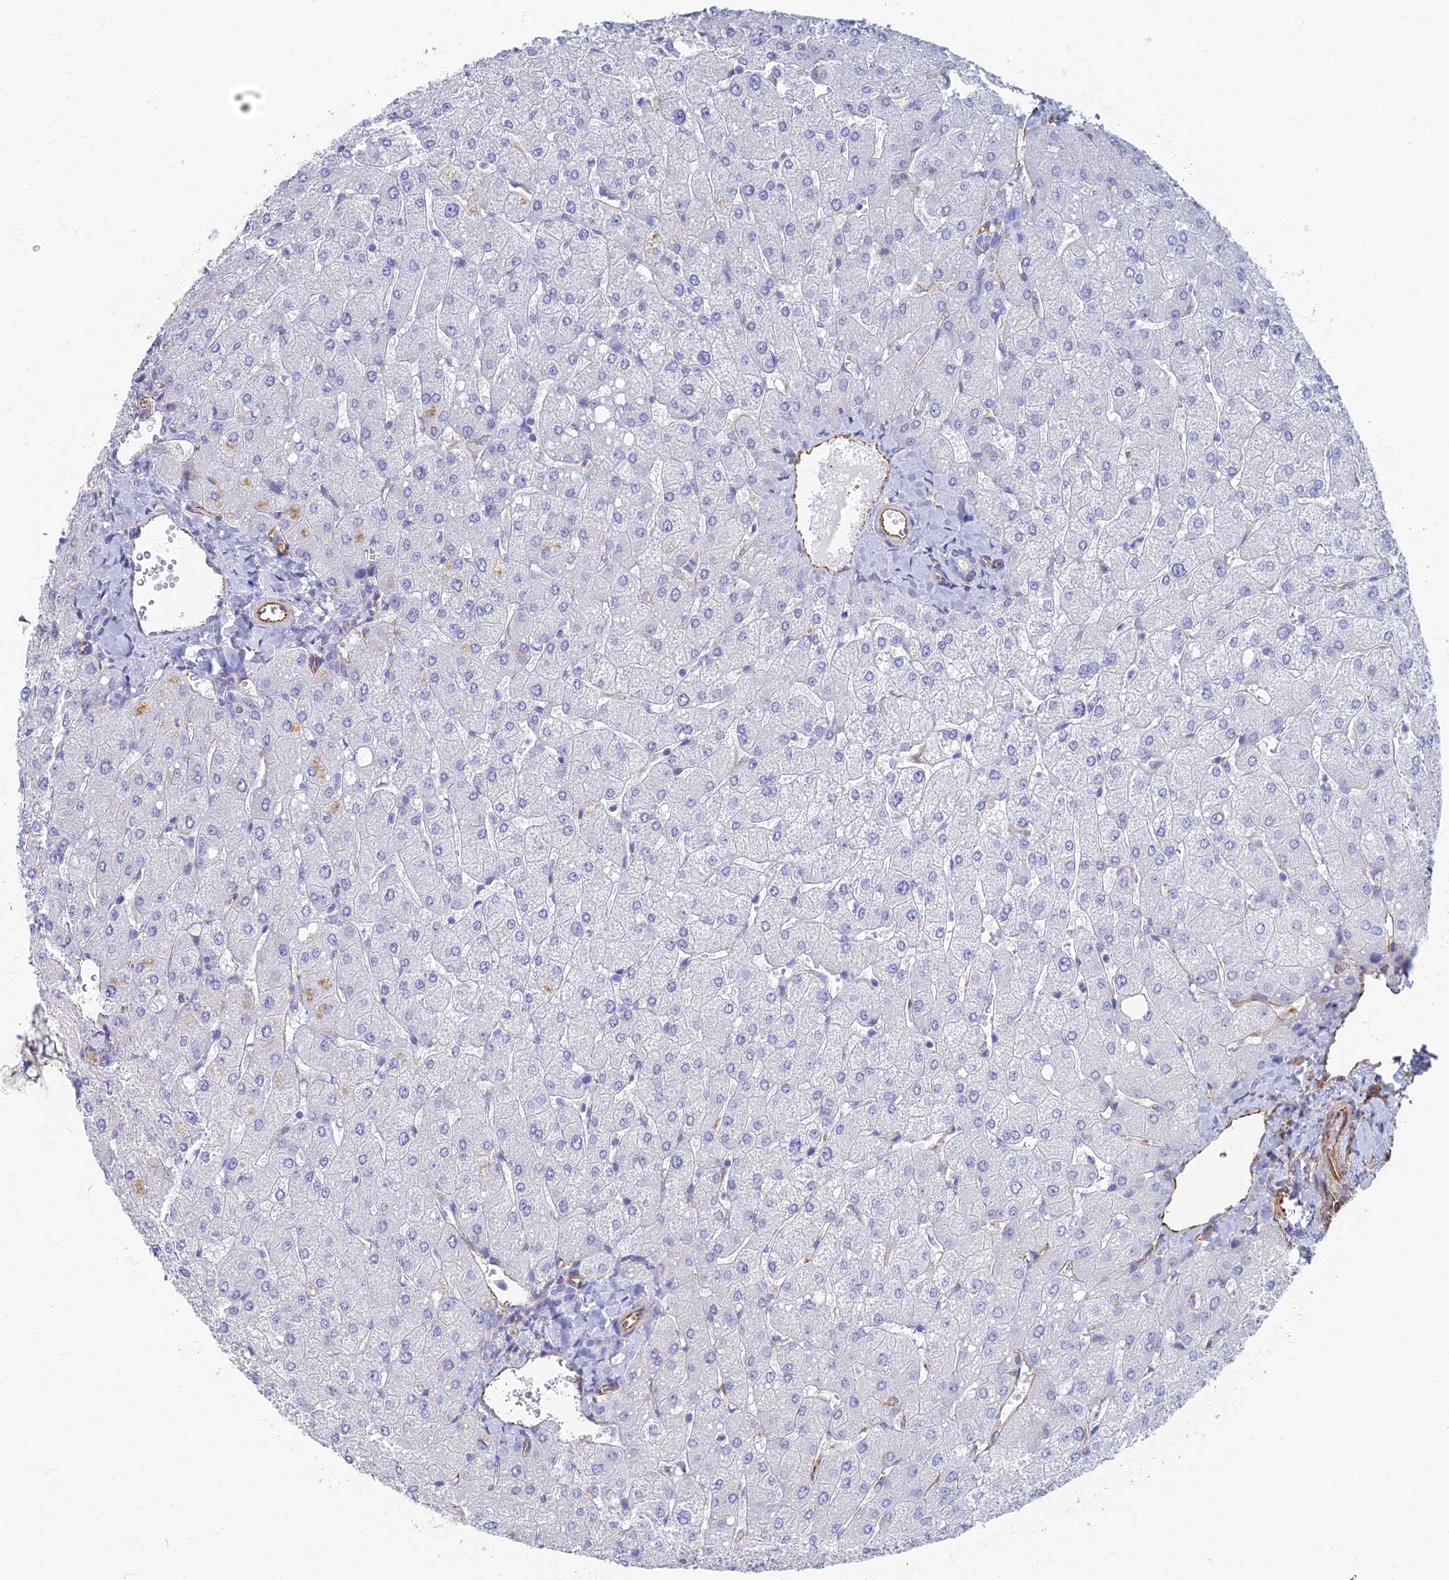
{"staining": {"intensity": "negative", "quantity": "none", "location": "none"}, "tissue": "liver", "cell_type": "Cholangiocytes", "image_type": "normal", "snomed": [{"axis": "morphology", "description": "Normal tissue, NOS"}, {"axis": "topography", "description": "Liver"}], "caption": "Liver stained for a protein using immunohistochemistry (IHC) shows no expression cholangiocytes.", "gene": "RMC1", "patient": {"sex": "male", "age": 55}}